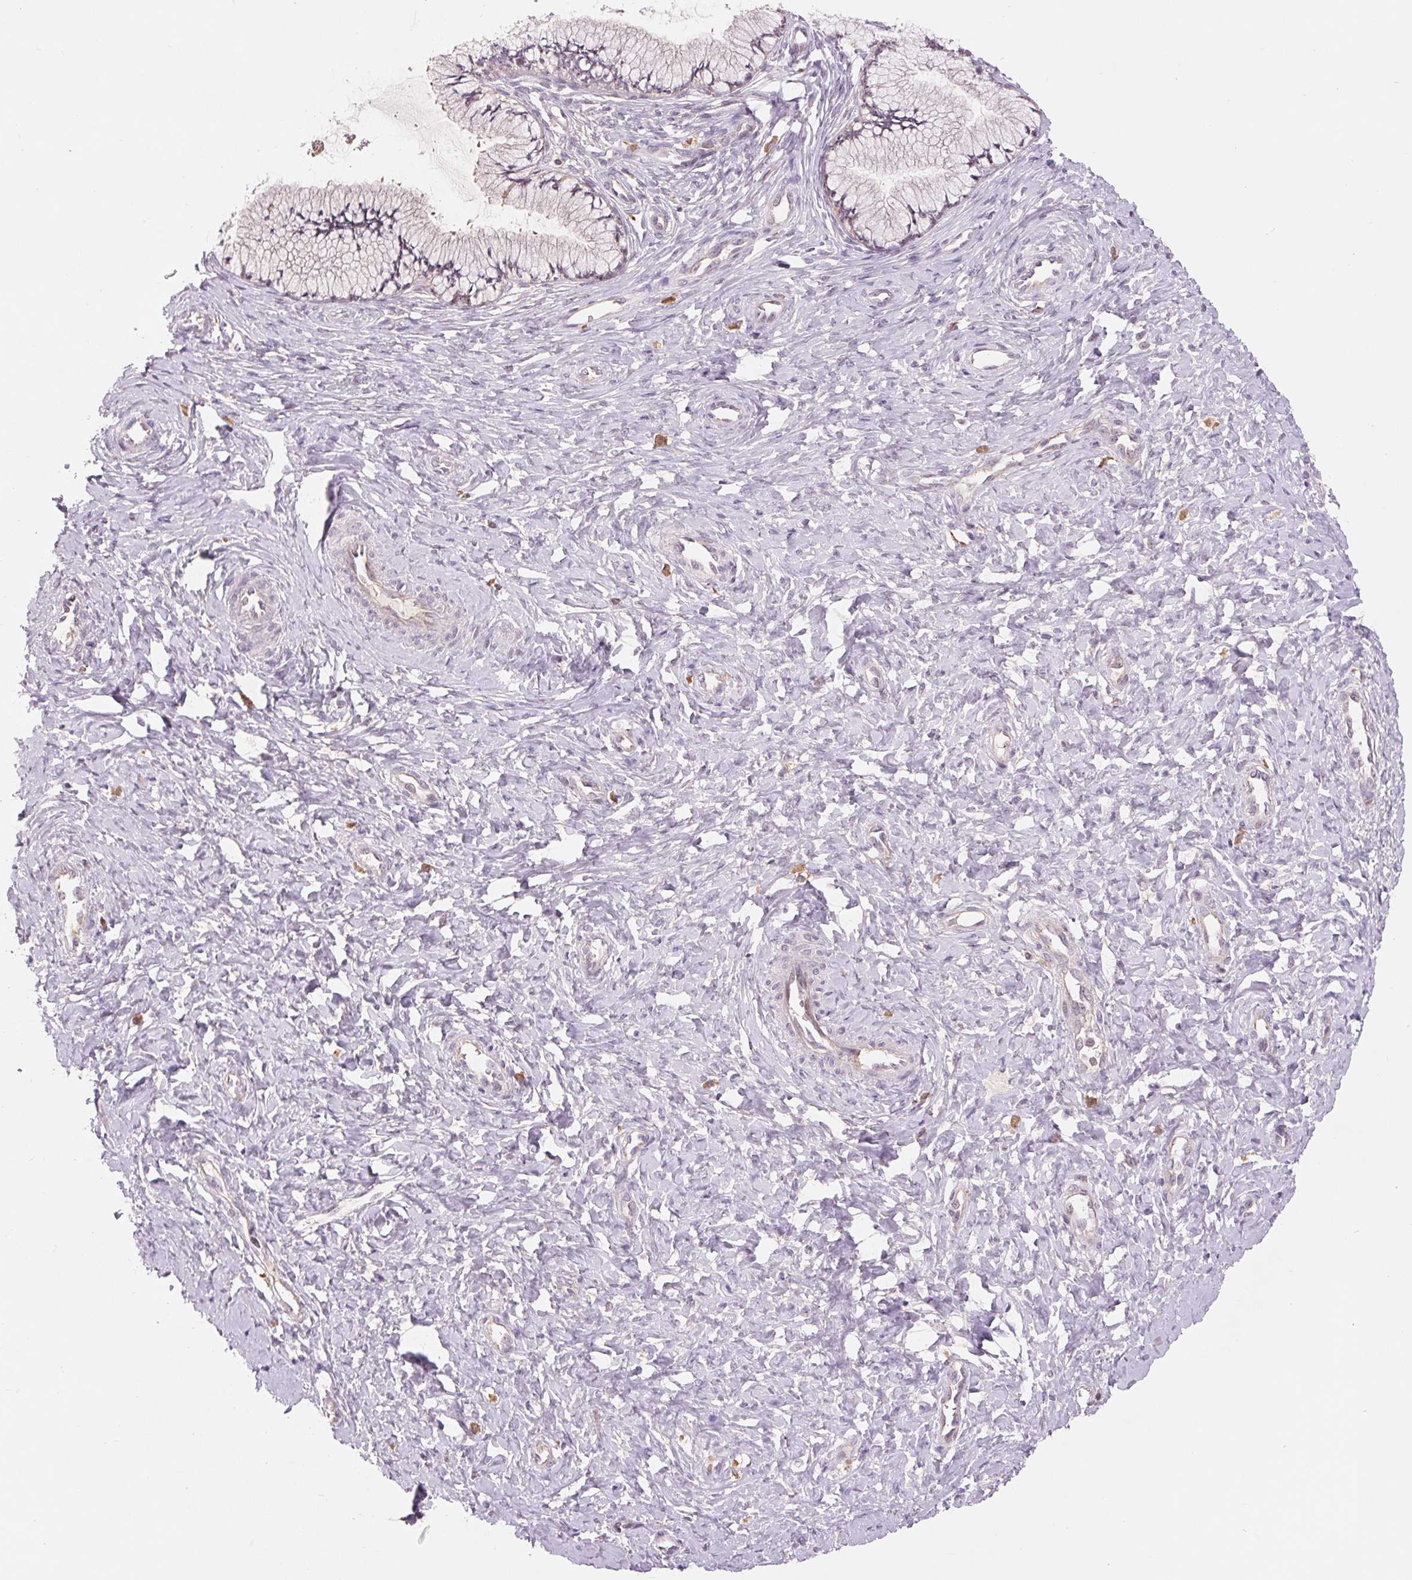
{"staining": {"intensity": "negative", "quantity": "none", "location": "none"}, "tissue": "cervix", "cell_type": "Glandular cells", "image_type": "normal", "snomed": [{"axis": "morphology", "description": "Normal tissue, NOS"}, {"axis": "topography", "description": "Cervix"}], "caption": "Immunohistochemical staining of normal cervix exhibits no significant staining in glandular cells.", "gene": "RANBP3L", "patient": {"sex": "female", "age": 37}}